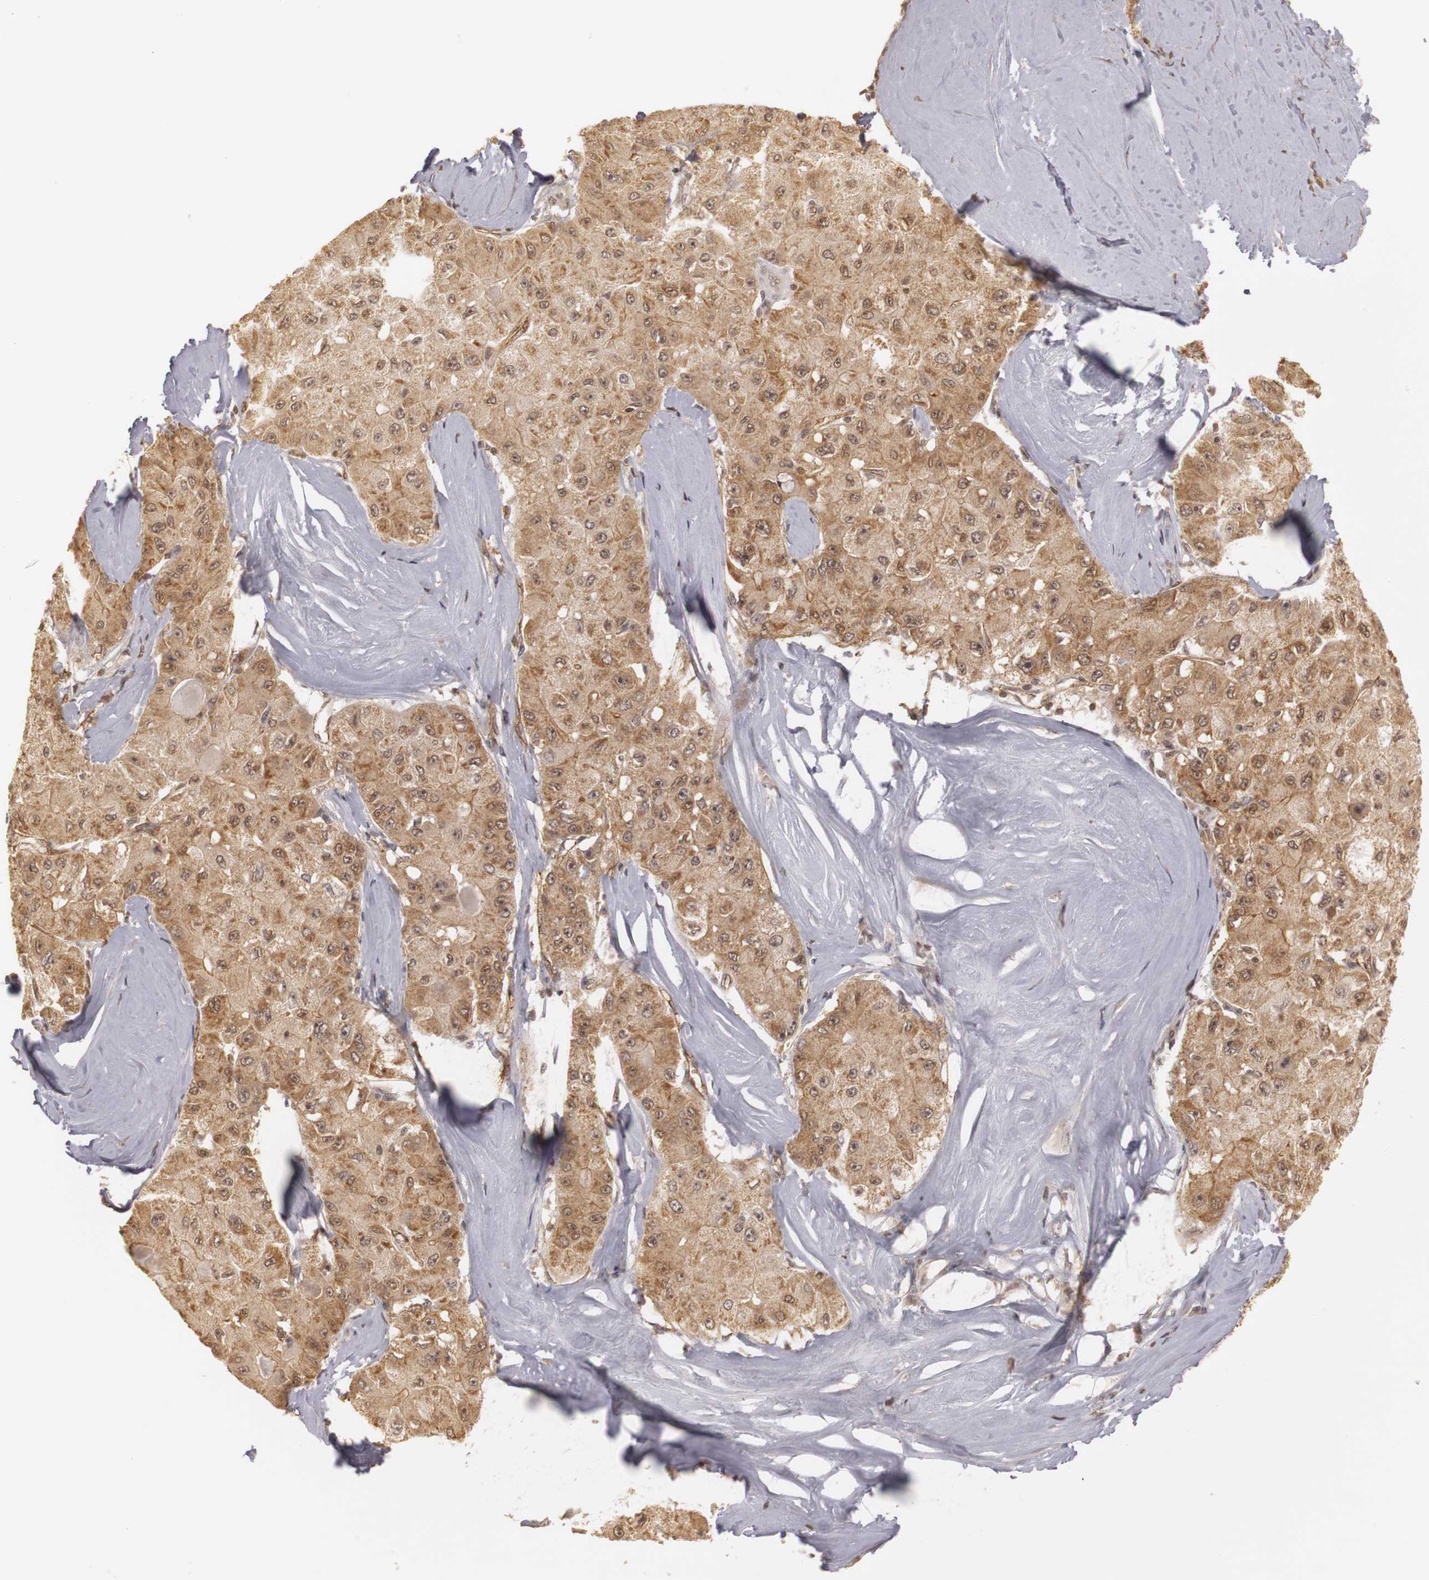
{"staining": {"intensity": "moderate", "quantity": ">75%", "location": "cytoplasmic/membranous,nuclear"}, "tissue": "liver cancer", "cell_type": "Tumor cells", "image_type": "cancer", "snomed": [{"axis": "morphology", "description": "Carcinoma, Hepatocellular, NOS"}, {"axis": "topography", "description": "Liver"}], "caption": "Protein analysis of hepatocellular carcinoma (liver) tissue reveals moderate cytoplasmic/membranous and nuclear expression in approximately >75% of tumor cells.", "gene": "PLEKHA1", "patient": {"sex": "male", "age": 80}}